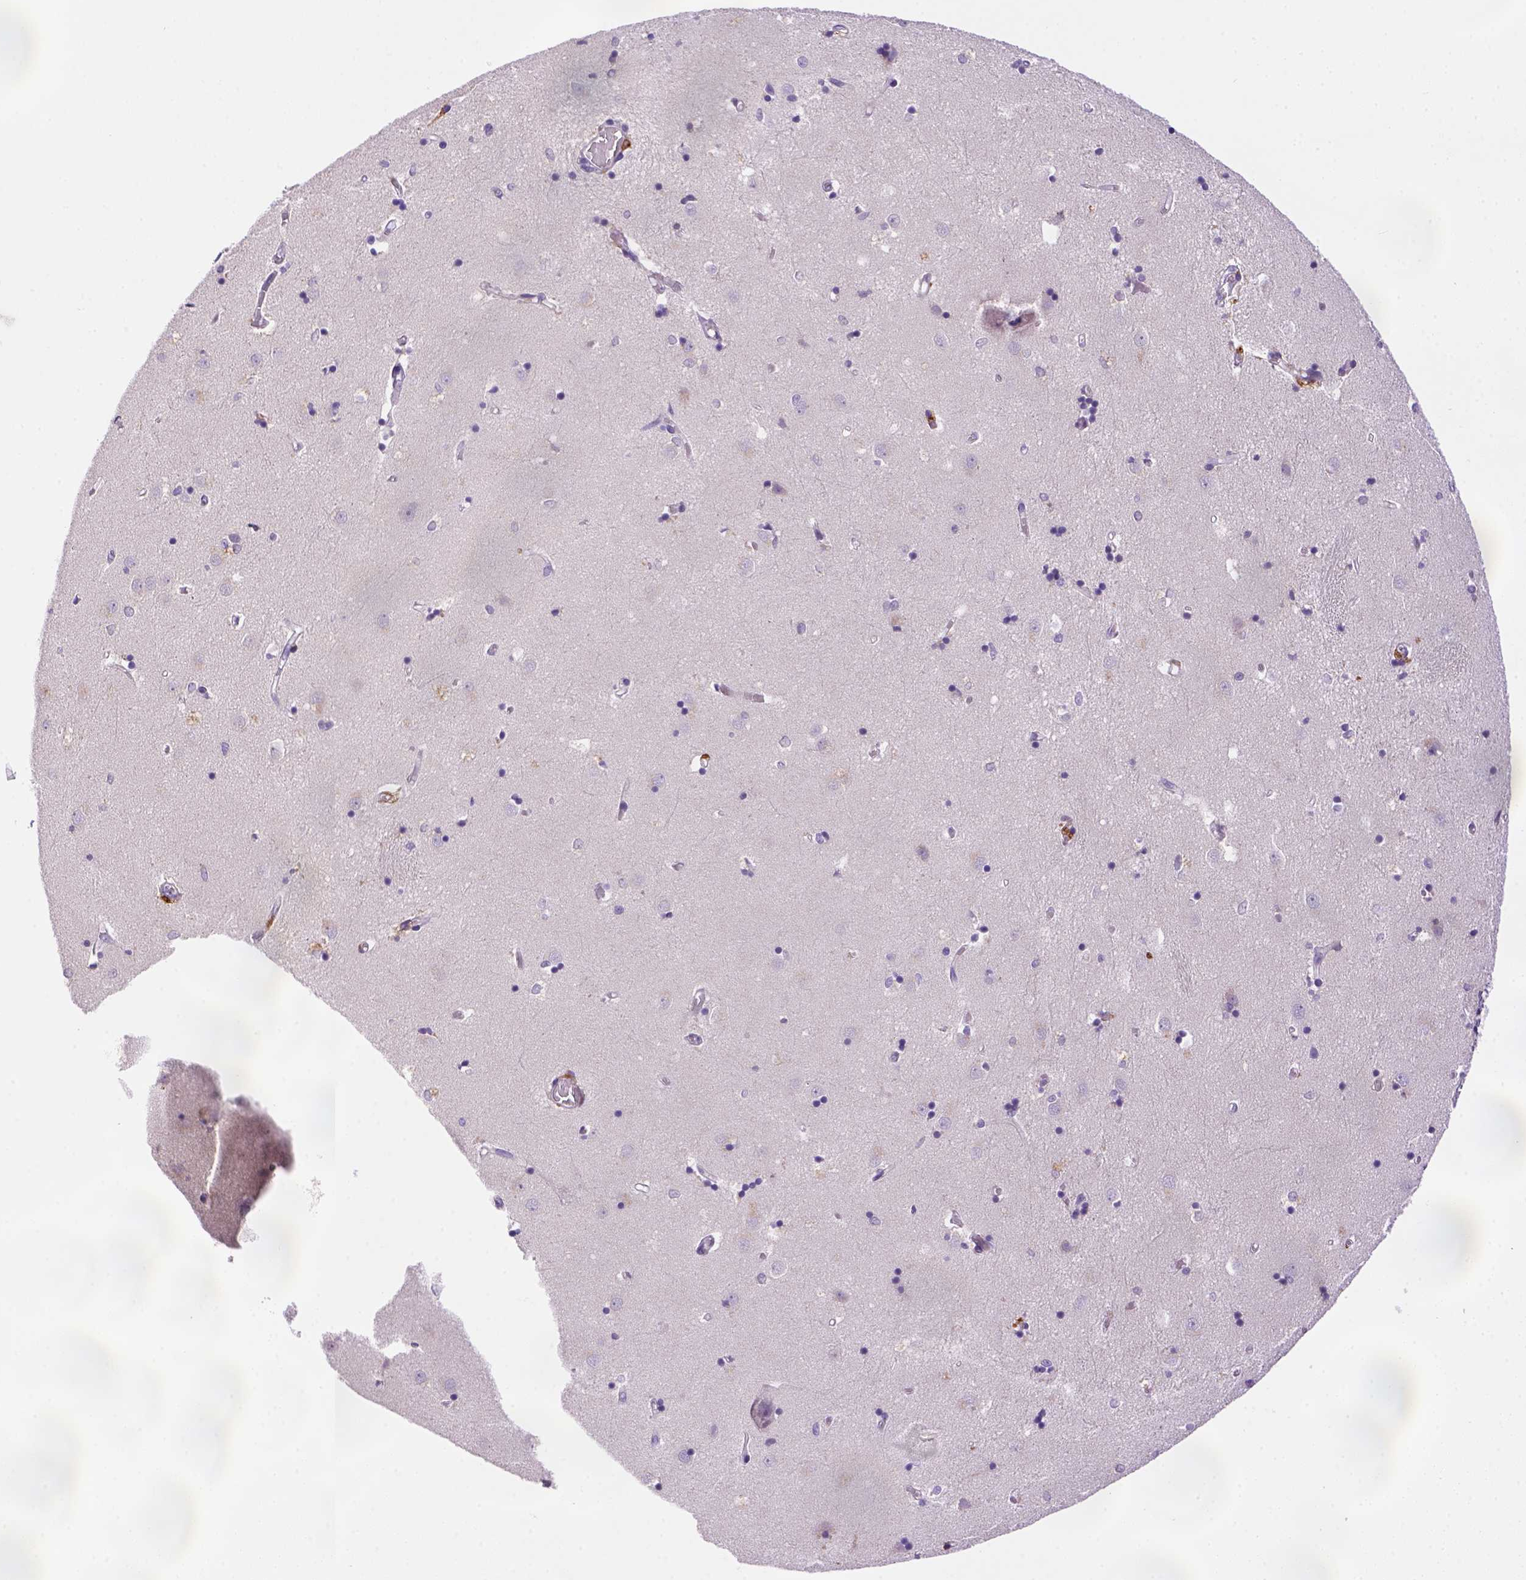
{"staining": {"intensity": "negative", "quantity": "none", "location": "none"}, "tissue": "caudate", "cell_type": "Glial cells", "image_type": "normal", "snomed": [{"axis": "morphology", "description": "Normal tissue, NOS"}, {"axis": "topography", "description": "Lateral ventricle wall"}], "caption": "There is no significant positivity in glial cells of caudate. The staining was performed using DAB to visualize the protein expression in brown, while the nuclei were stained in blue with hematoxylin (Magnification: 20x).", "gene": "CD14", "patient": {"sex": "male", "age": 54}}